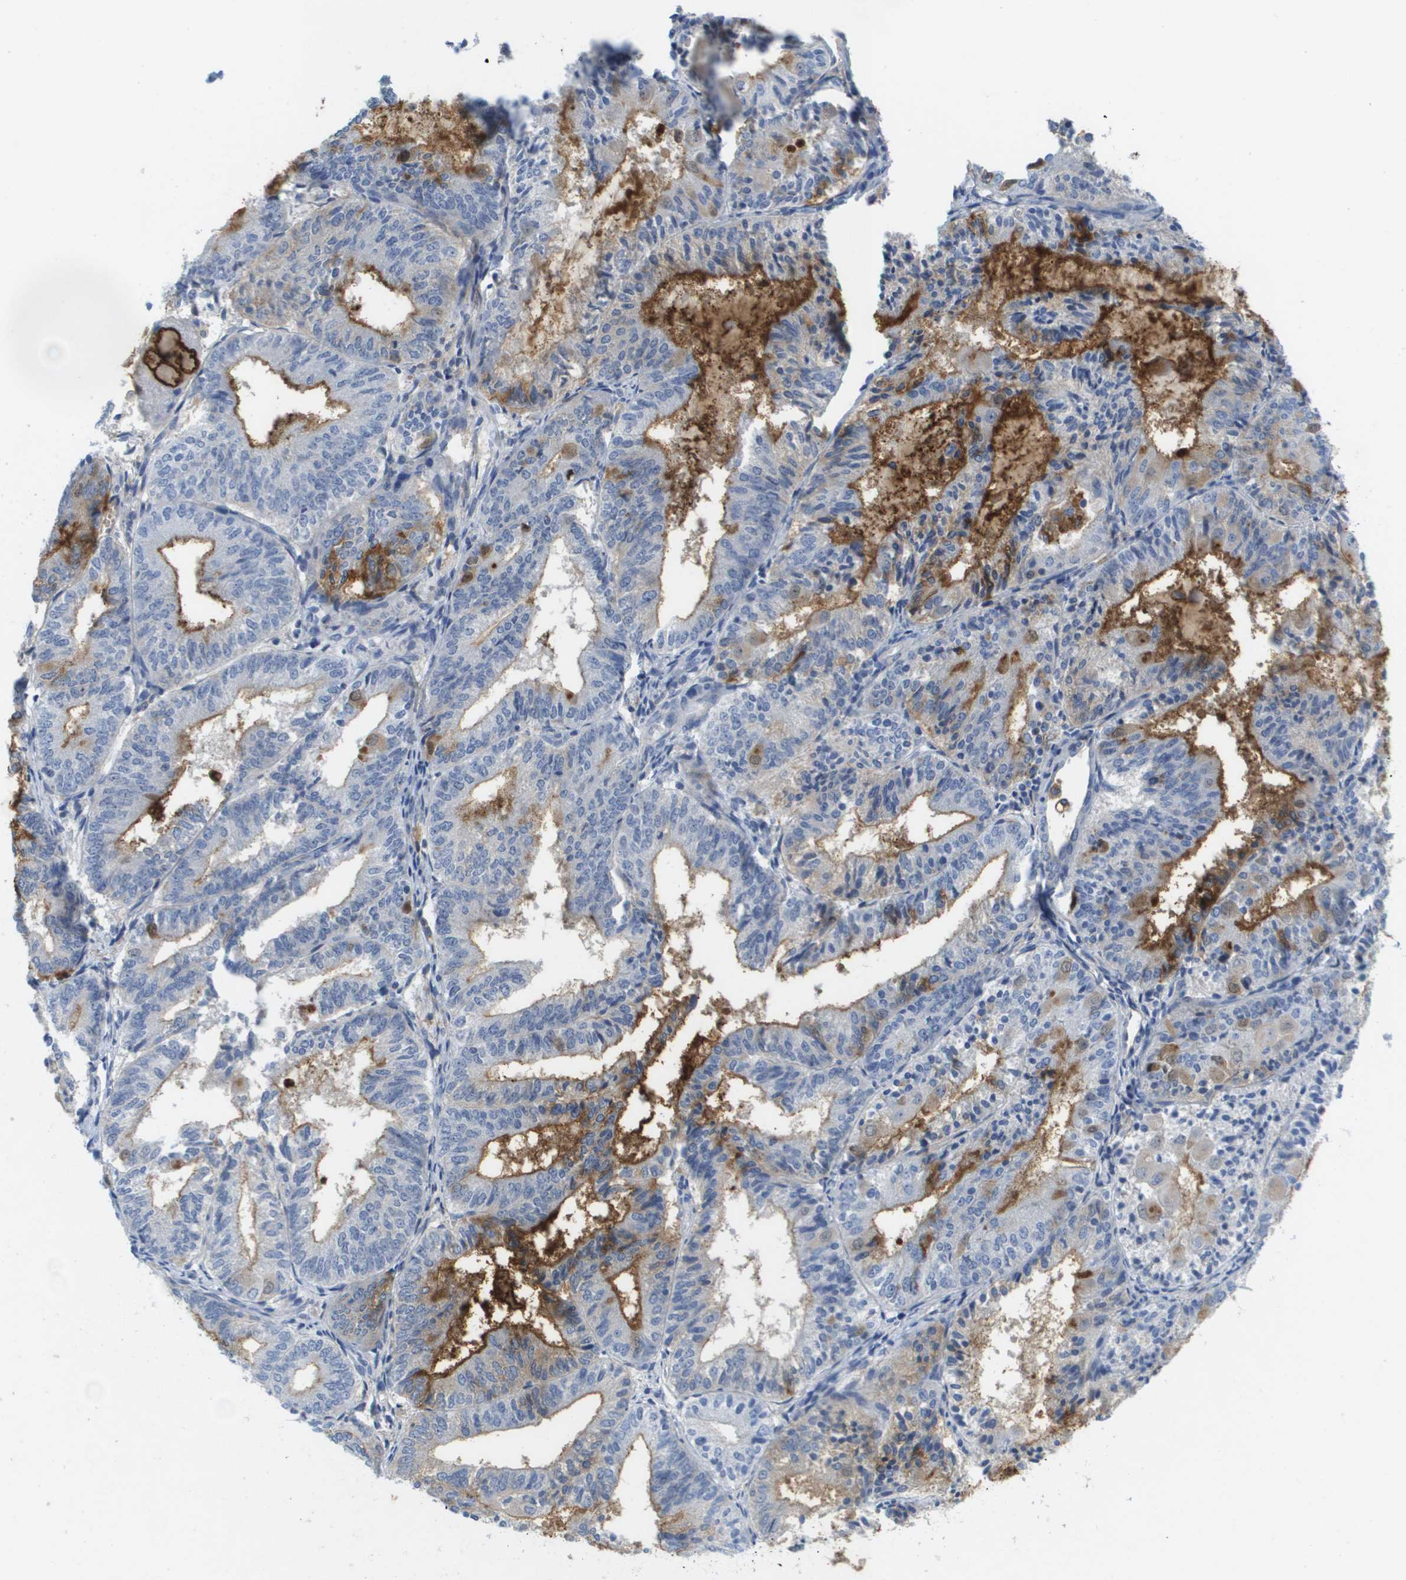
{"staining": {"intensity": "moderate", "quantity": "25%-75%", "location": "cytoplasmic/membranous"}, "tissue": "endometrial cancer", "cell_type": "Tumor cells", "image_type": "cancer", "snomed": [{"axis": "morphology", "description": "Adenocarcinoma, NOS"}, {"axis": "topography", "description": "Endometrium"}], "caption": "DAB immunohistochemical staining of endometrial adenocarcinoma reveals moderate cytoplasmic/membranous protein expression in about 25%-75% of tumor cells.", "gene": "LIPG", "patient": {"sex": "female", "age": 81}}